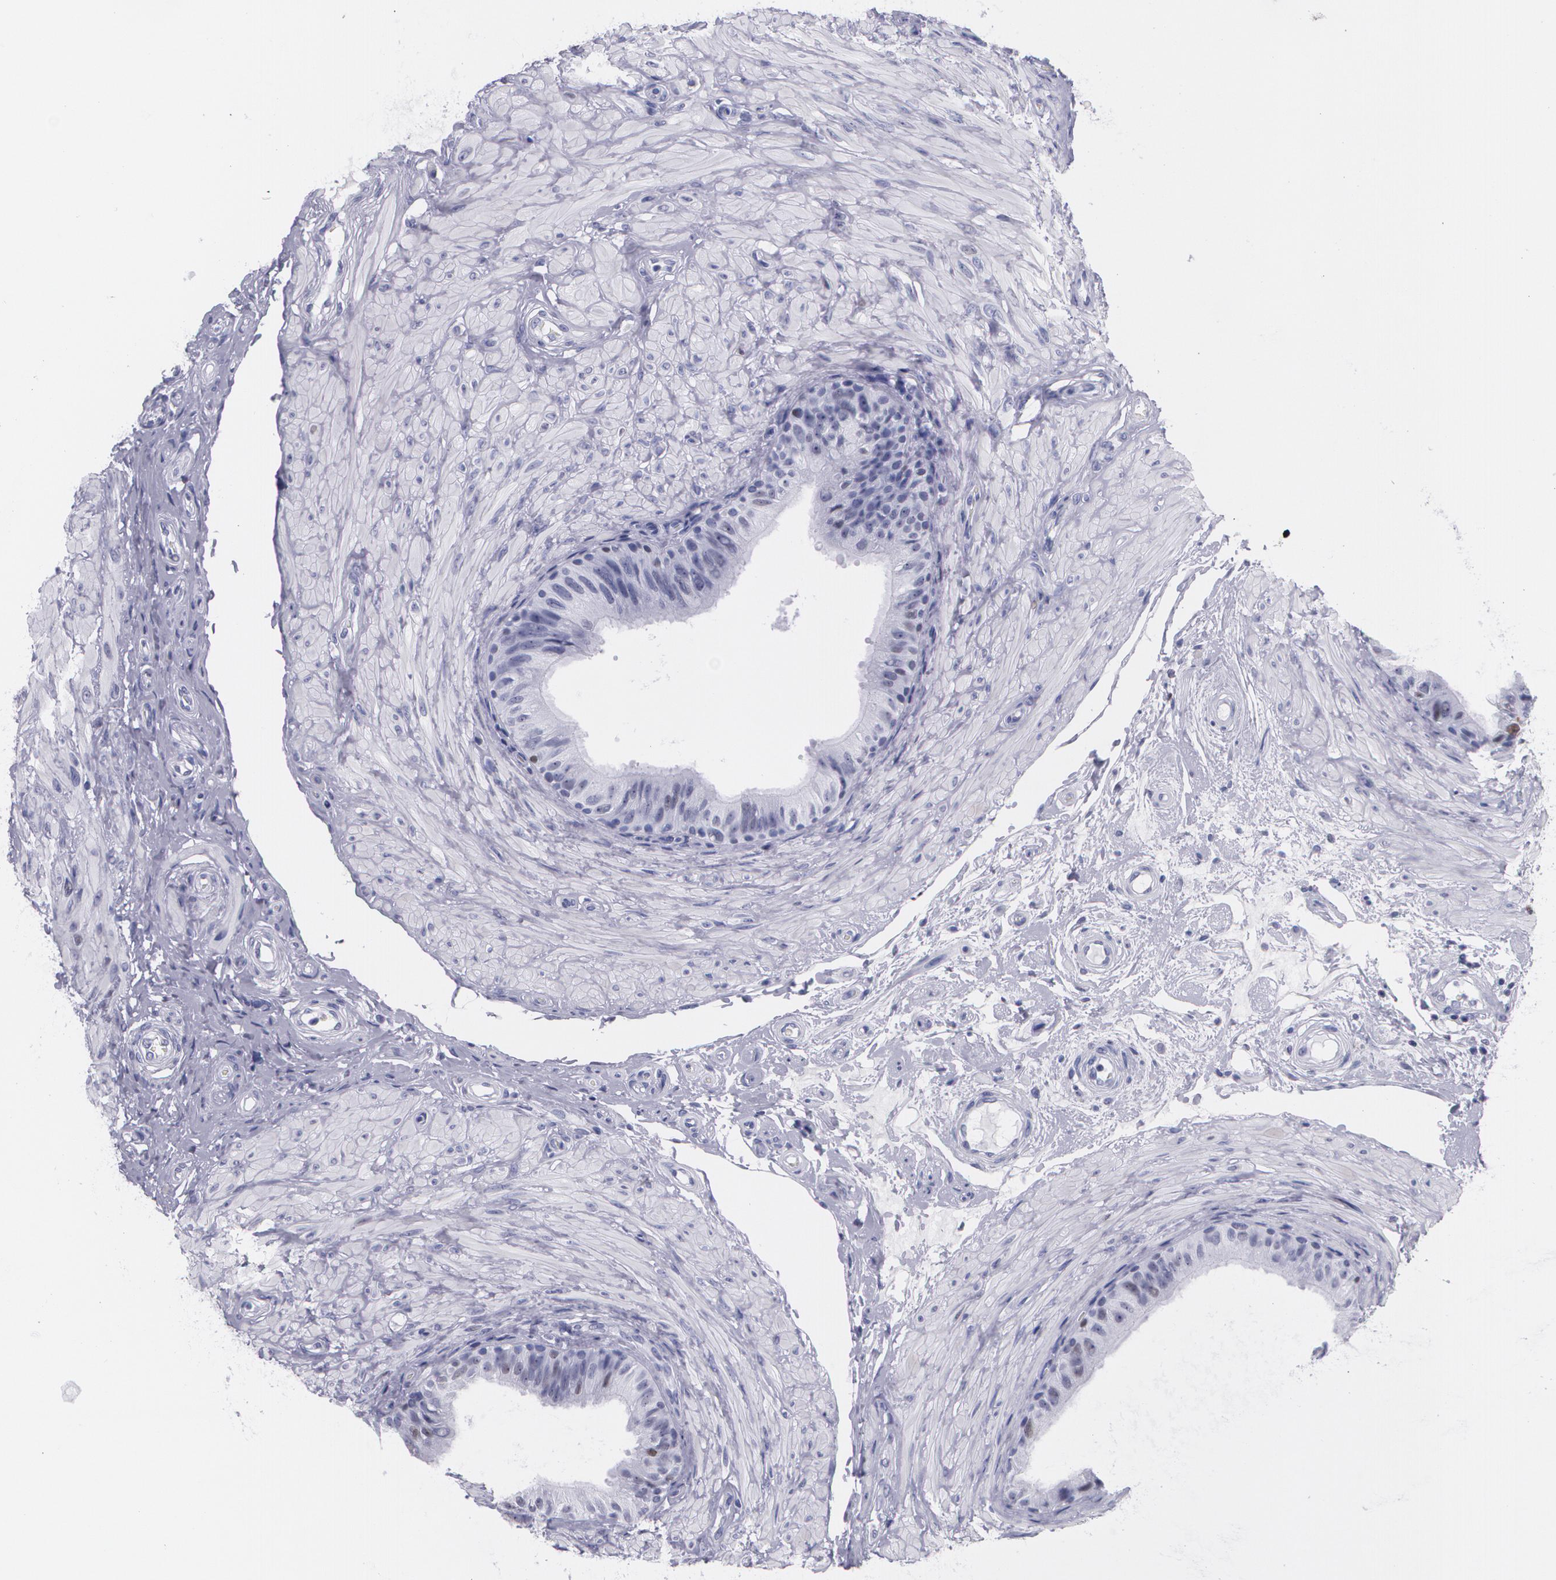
{"staining": {"intensity": "negative", "quantity": "none", "location": "none"}, "tissue": "epididymis", "cell_type": "Glandular cells", "image_type": "normal", "snomed": [{"axis": "morphology", "description": "Normal tissue, NOS"}, {"axis": "topography", "description": "Epididymis"}], "caption": "DAB (3,3'-diaminobenzidine) immunohistochemical staining of normal epididymis reveals no significant positivity in glandular cells. (DAB immunohistochemistry with hematoxylin counter stain).", "gene": "TP53", "patient": {"sex": "male", "age": 68}}